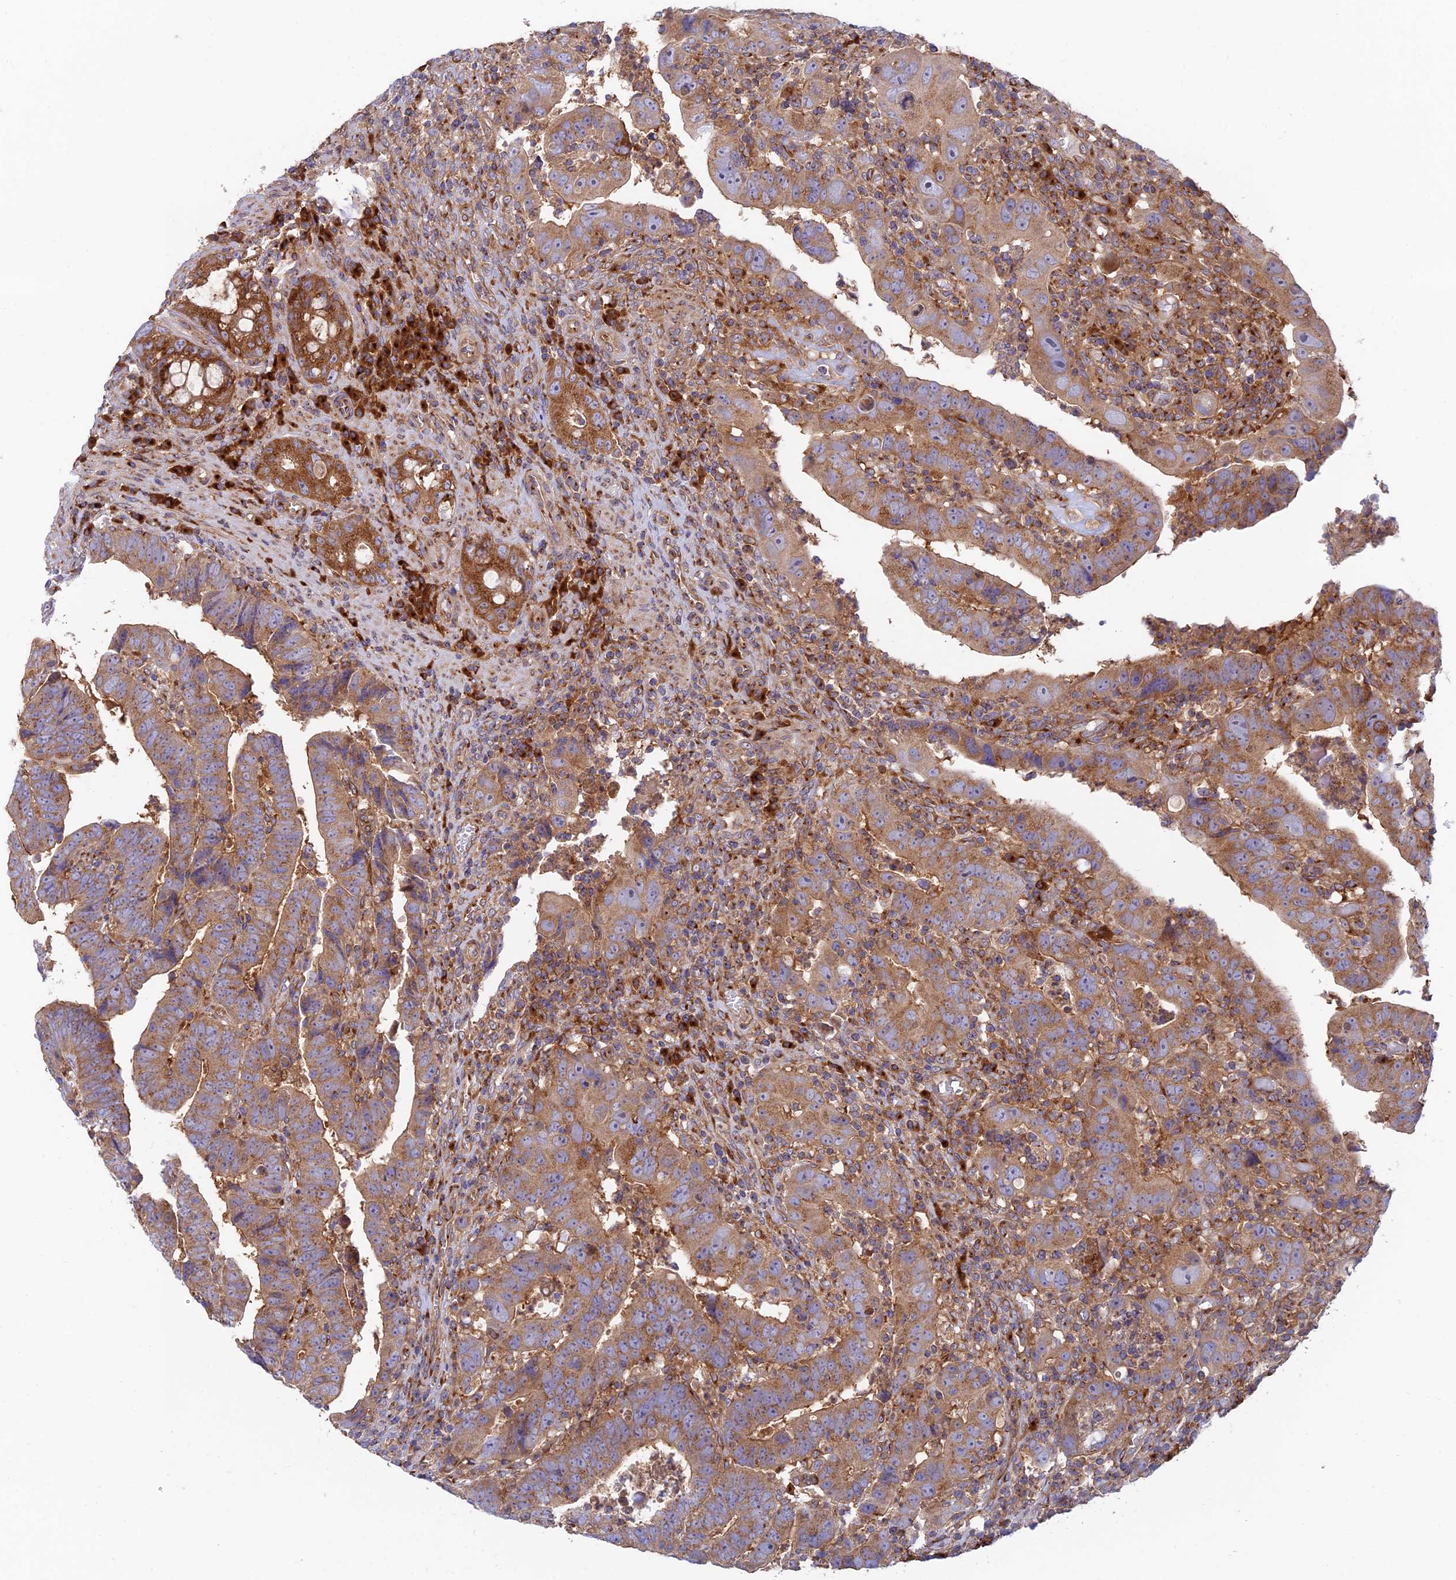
{"staining": {"intensity": "moderate", "quantity": ">75%", "location": "cytoplasmic/membranous"}, "tissue": "colorectal cancer", "cell_type": "Tumor cells", "image_type": "cancer", "snomed": [{"axis": "morphology", "description": "Normal tissue, NOS"}, {"axis": "morphology", "description": "Adenocarcinoma, NOS"}, {"axis": "topography", "description": "Rectum"}], "caption": "This is a micrograph of IHC staining of colorectal adenocarcinoma, which shows moderate staining in the cytoplasmic/membranous of tumor cells.", "gene": "GOLGA3", "patient": {"sex": "female", "age": 65}}